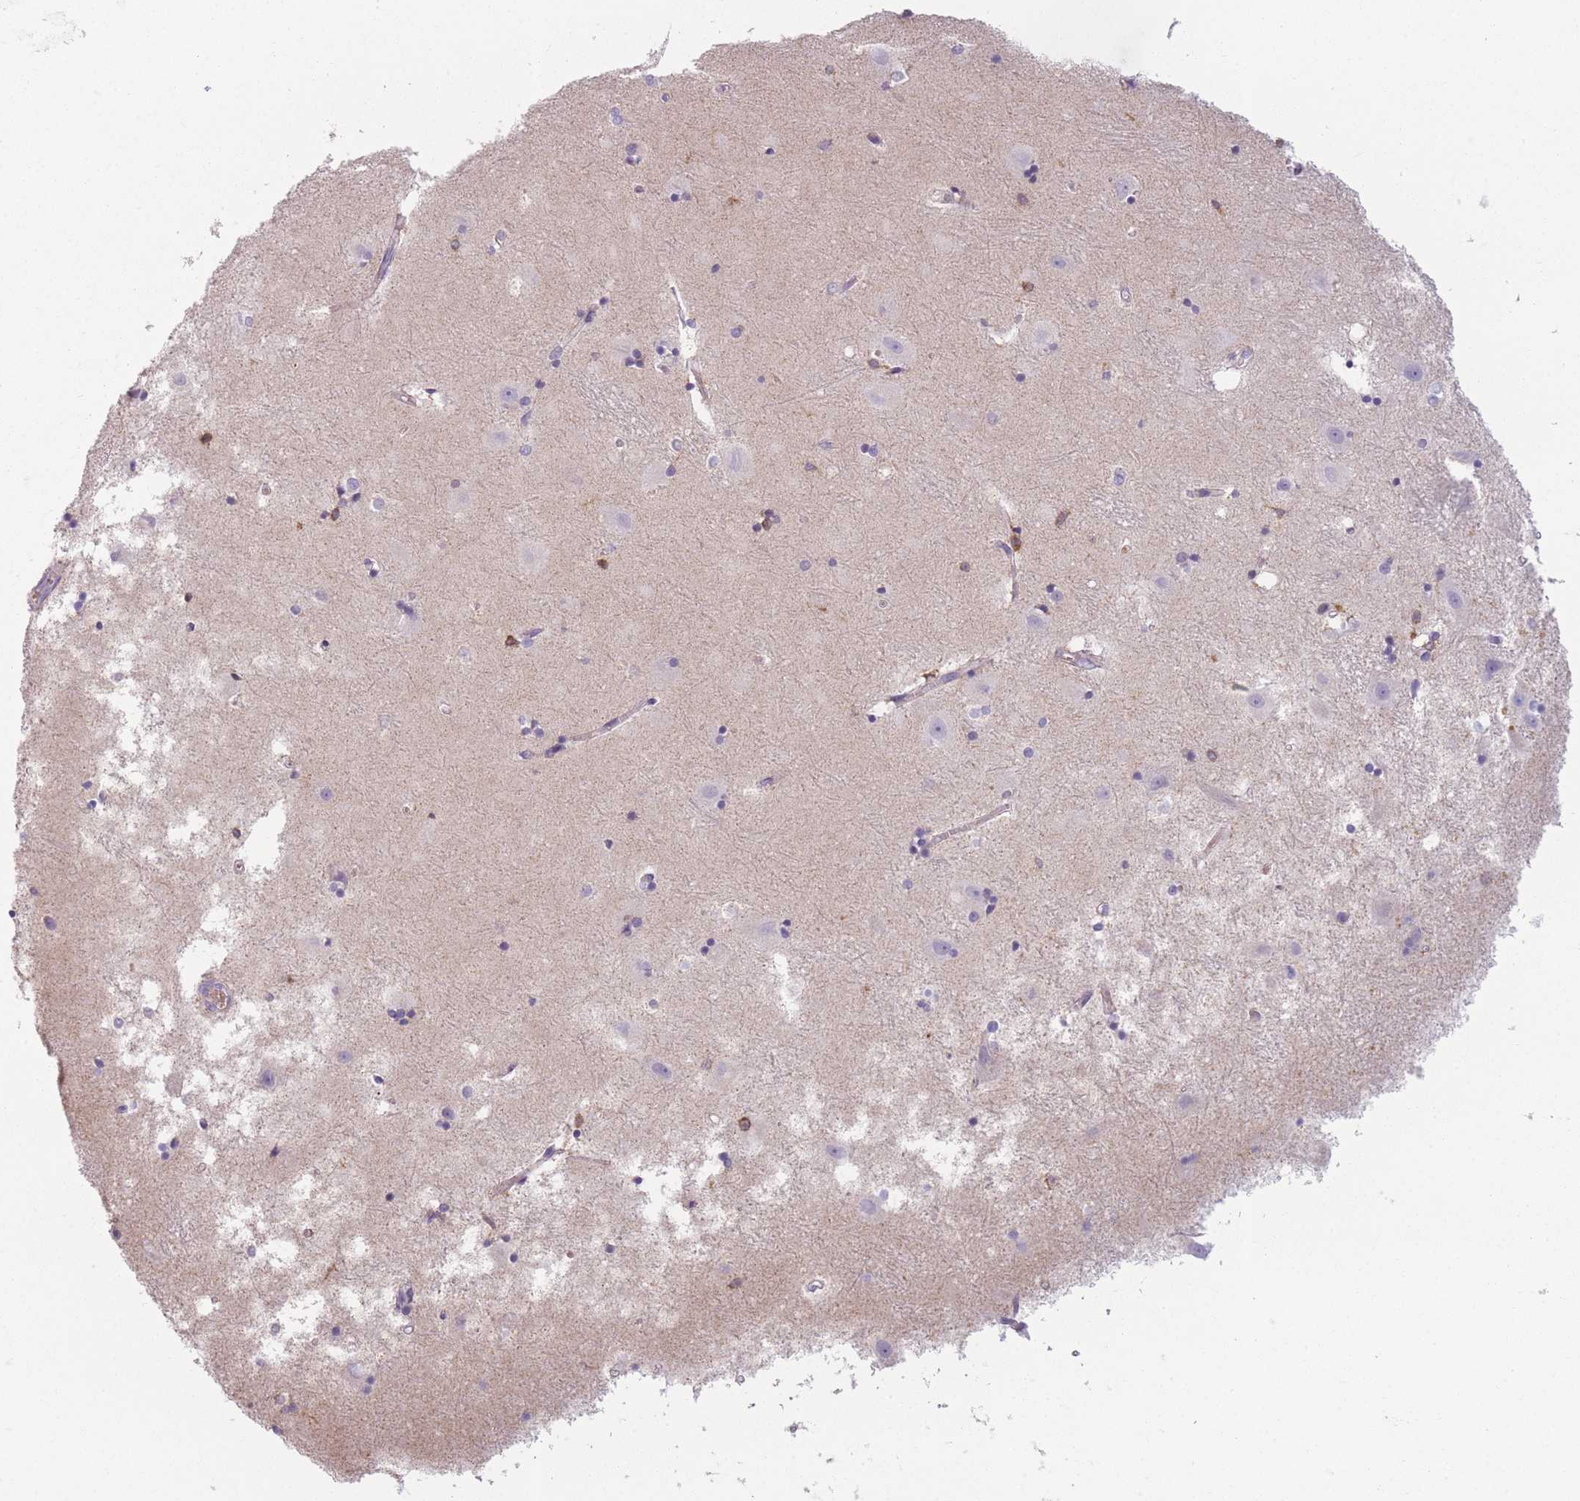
{"staining": {"intensity": "moderate", "quantity": "<25%", "location": "cytoplasmic/membranous"}, "tissue": "hippocampus", "cell_type": "Glial cells", "image_type": "normal", "snomed": [{"axis": "morphology", "description": "Normal tissue, NOS"}, {"axis": "topography", "description": "Hippocampus"}], "caption": "Immunohistochemical staining of unremarkable human hippocampus exhibits <25% levels of moderate cytoplasmic/membranous protein expression in approximately <25% of glial cells. (Stains: DAB (3,3'-diaminobenzidine) in brown, nuclei in blue, Microscopy: brightfield microscopy at high magnification).", "gene": "PRAM1", "patient": {"sex": "female", "age": 52}}